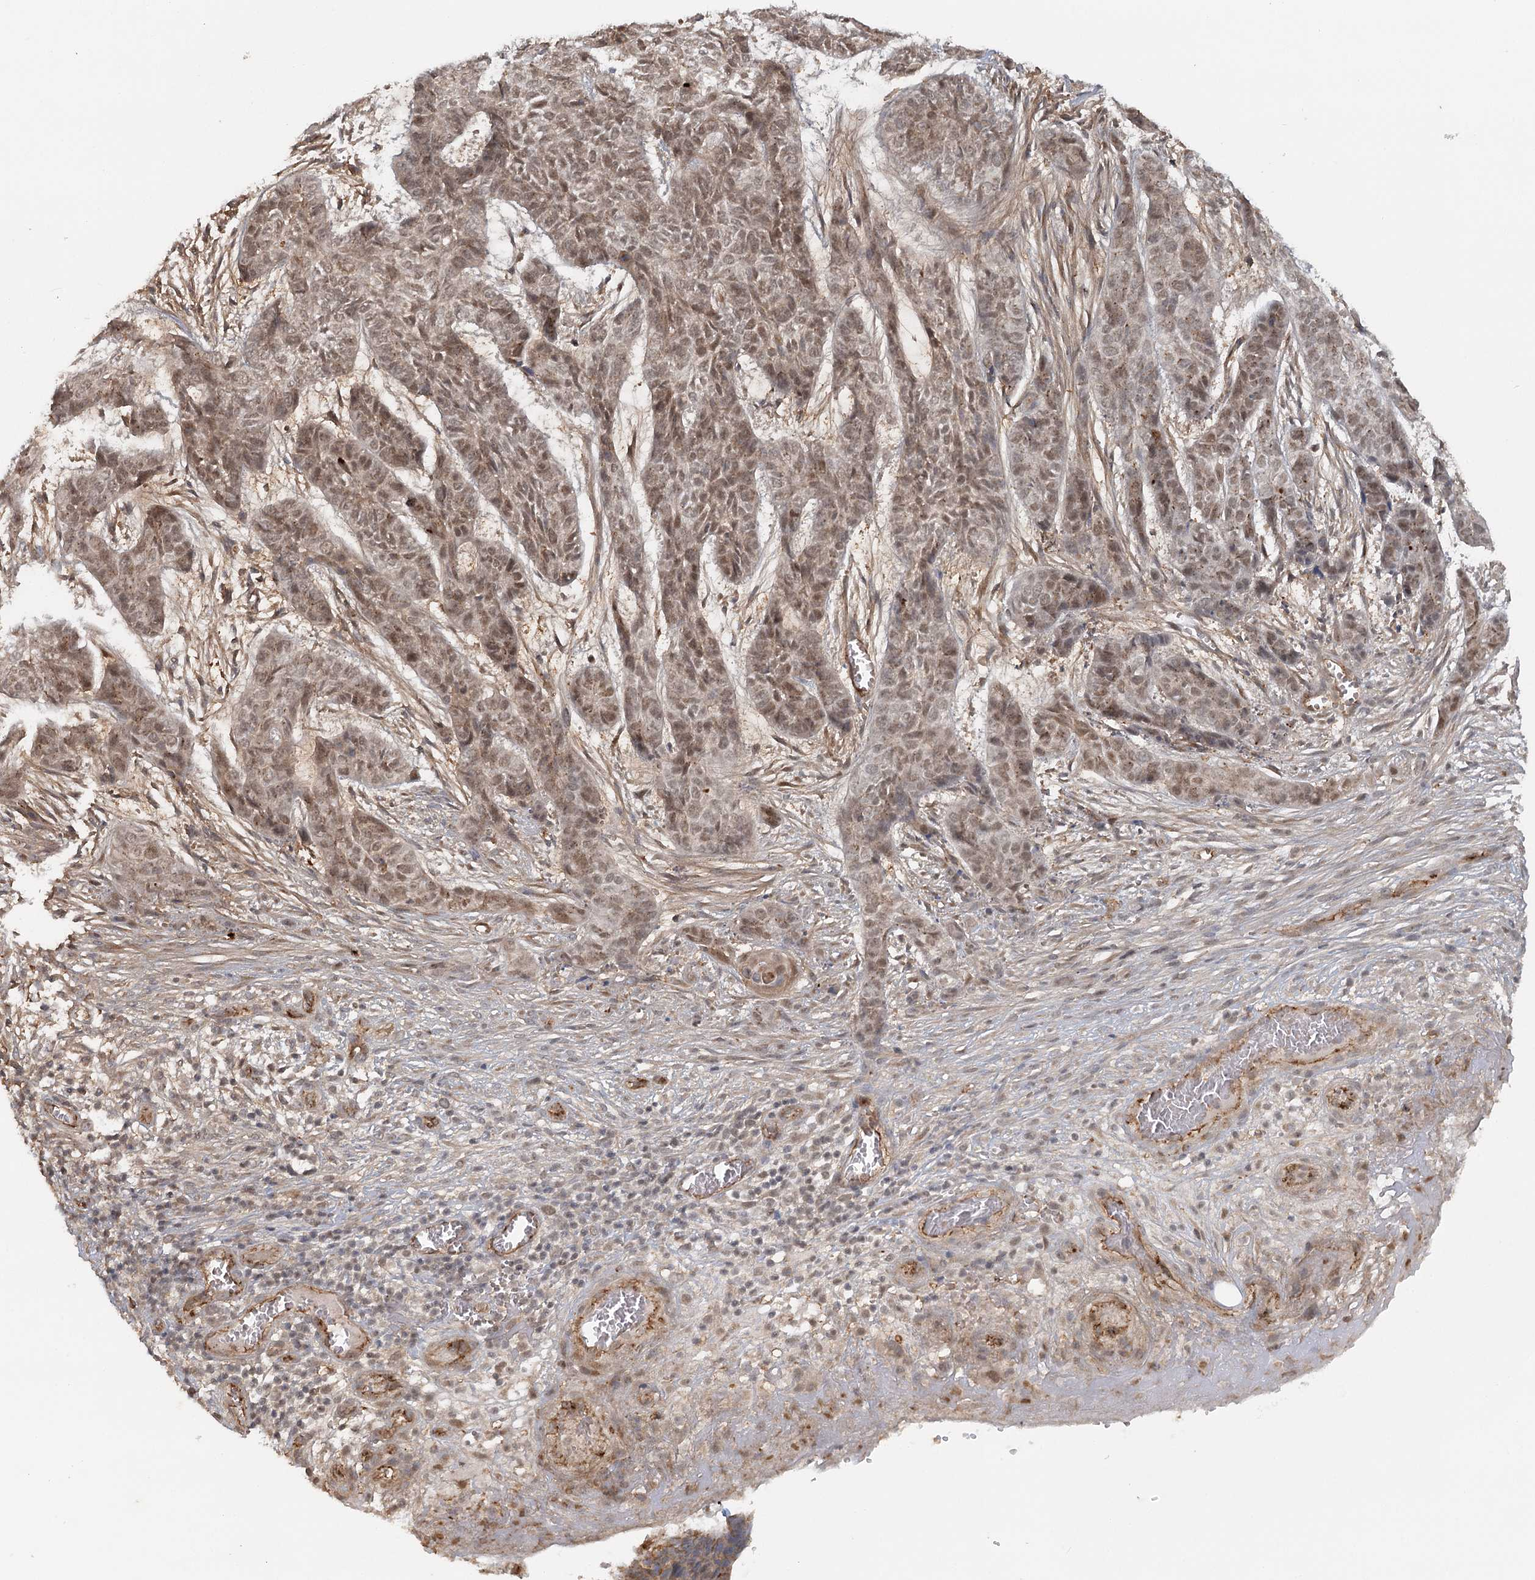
{"staining": {"intensity": "weak", "quantity": ">75%", "location": "nuclear"}, "tissue": "skin cancer", "cell_type": "Tumor cells", "image_type": "cancer", "snomed": [{"axis": "morphology", "description": "Basal cell carcinoma"}, {"axis": "topography", "description": "Skin"}], "caption": "About >75% of tumor cells in skin basal cell carcinoma exhibit weak nuclear protein expression as visualized by brown immunohistochemical staining.", "gene": "KBTBD4", "patient": {"sex": "female", "age": 64}}